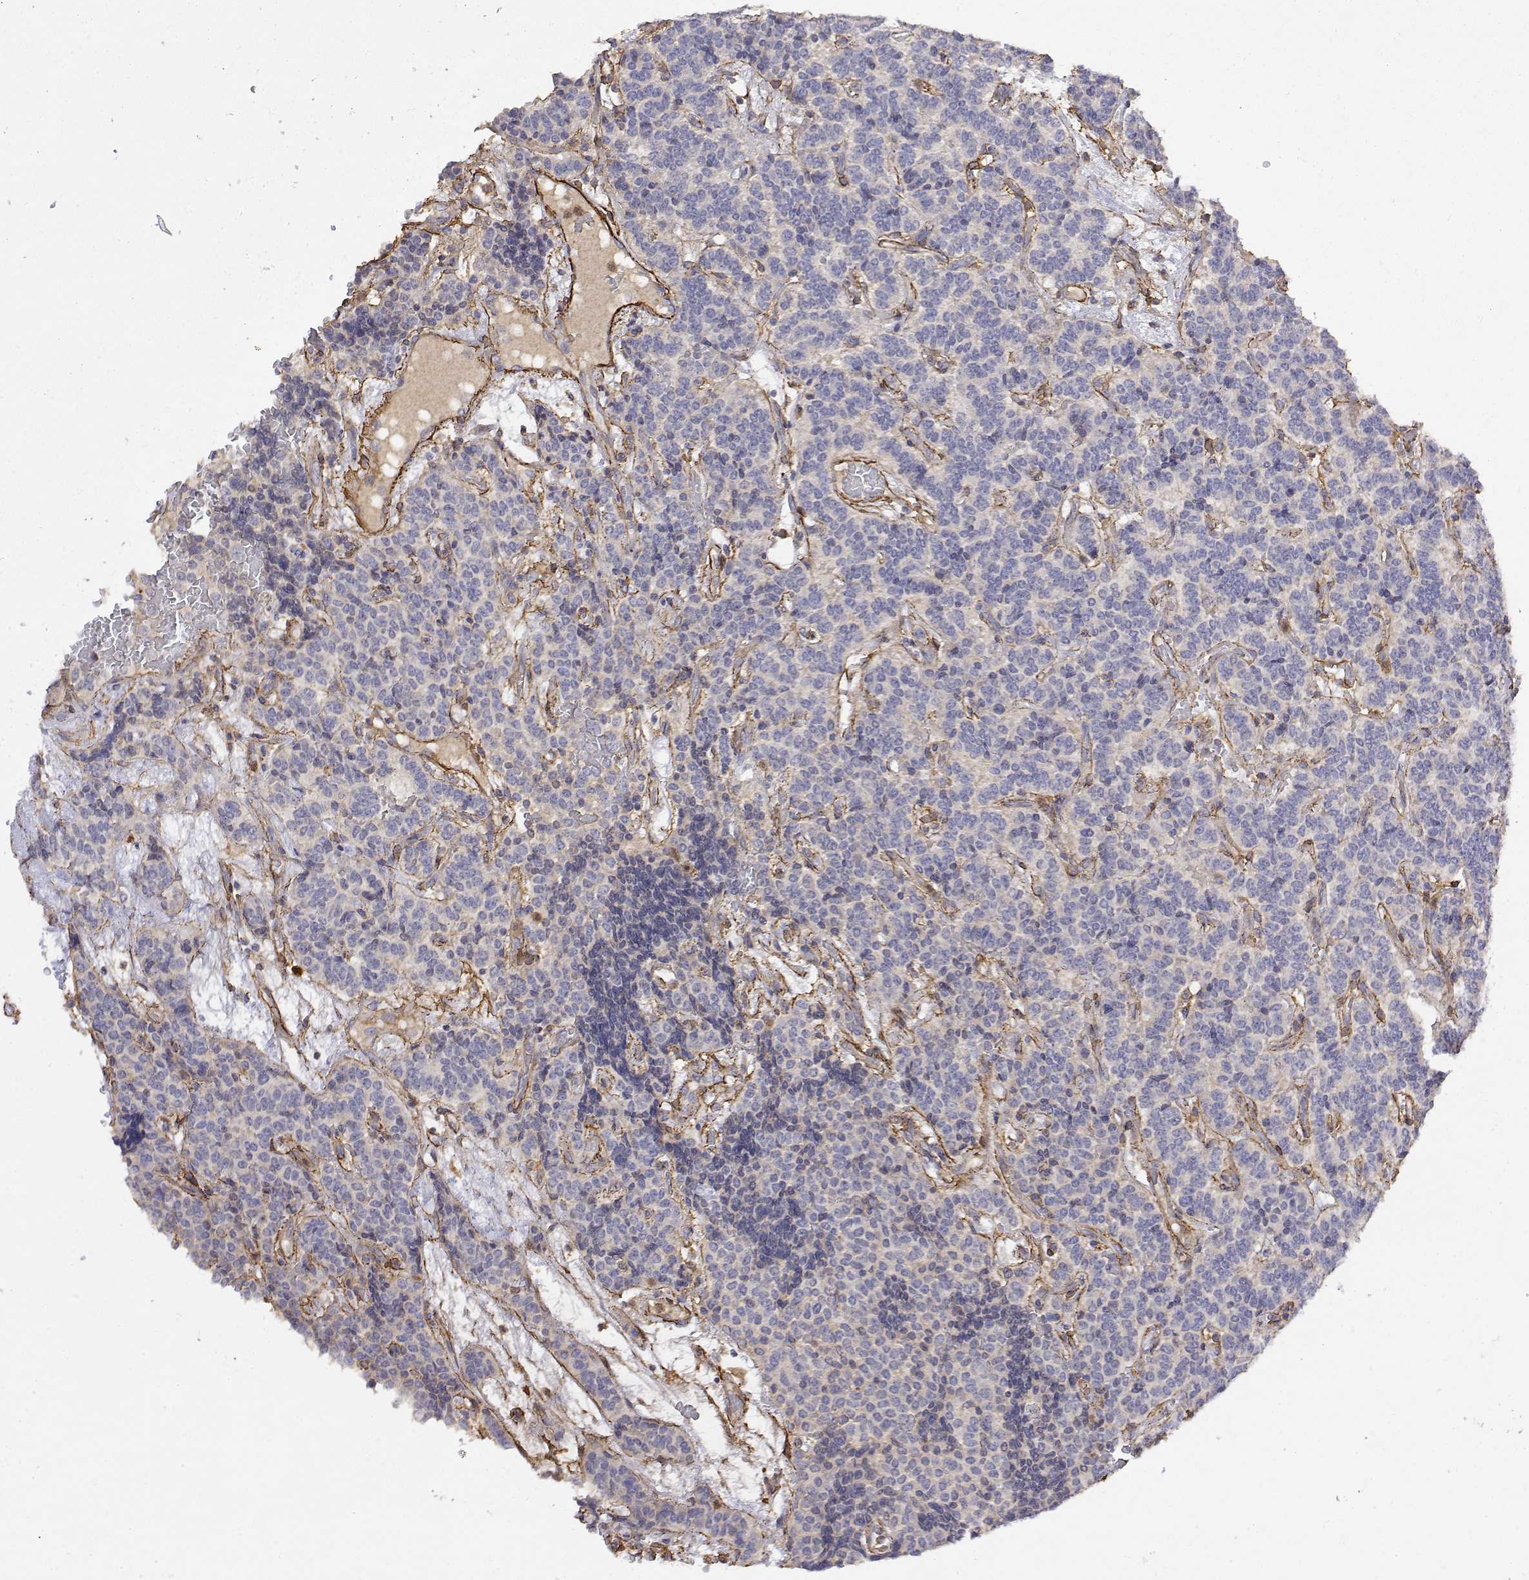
{"staining": {"intensity": "negative", "quantity": "none", "location": "none"}, "tissue": "carcinoid", "cell_type": "Tumor cells", "image_type": "cancer", "snomed": [{"axis": "morphology", "description": "Carcinoid, malignant, NOS"}, {"axis": "topography", "description": "Pancreas"}], "caption": "This is a micrograph of immunohistochemistry (IHC) staining of carcinoid, which shows no positivity in tumor cells.", "gene": "SOWAHD", "patient": {"sex": "male", "age": 36}}